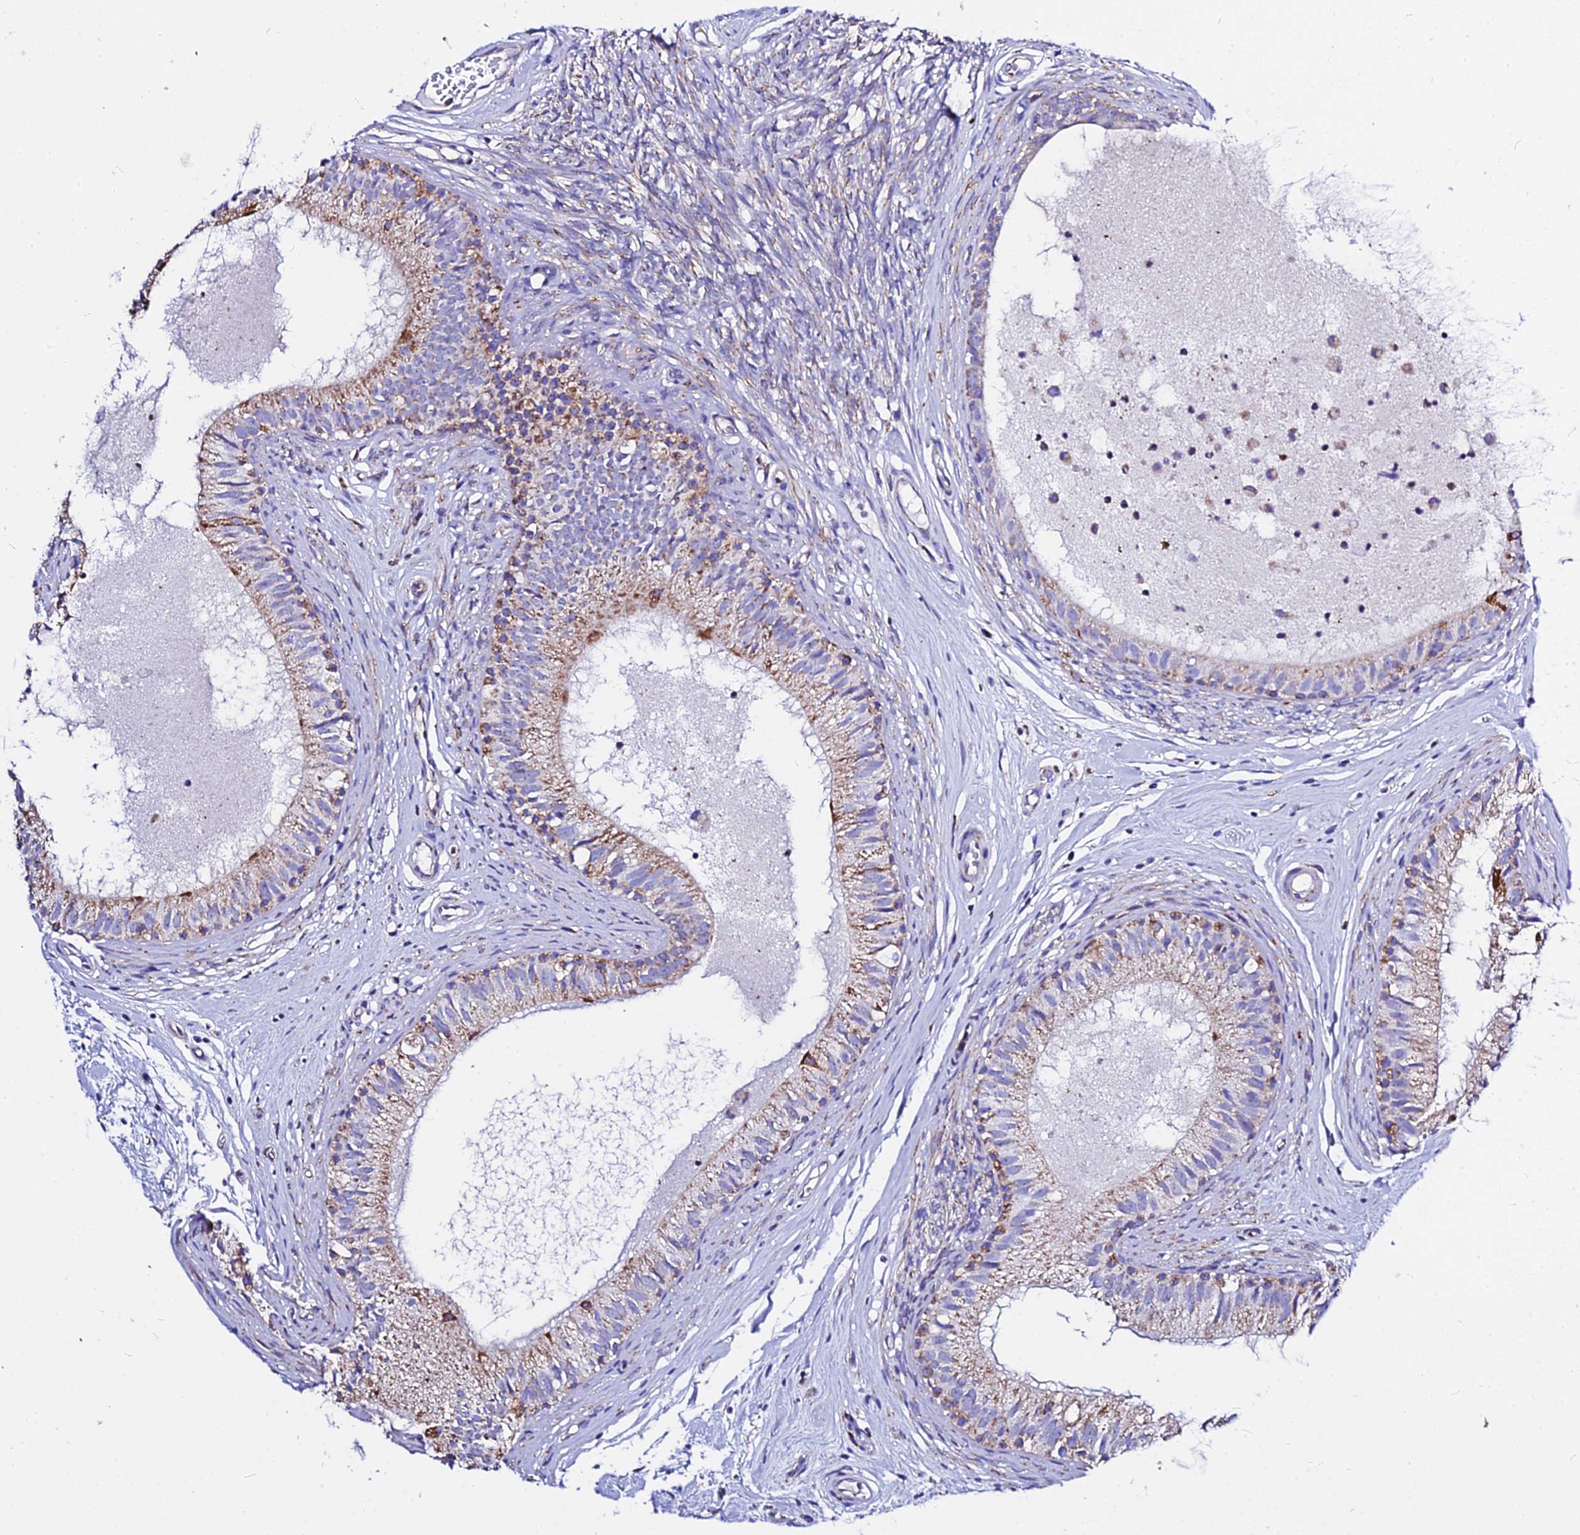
{"staining": {"intensity": "moderate", "quantity": "25%-75%", "location": "cytoplasmic/membranous"}, "tissue": "epididymis", "cell_type": "Glandular cells", "image_type": "normal", "snomed": [{"axis": "morphology", "description": "Normal tissue, NOS"}, {"axis": "topography", "description": "Epididymis"}], "caption": "Immunohistochemical staining of benign human epididymis reveals 25%-75% levels of moderate cytoplasmic/membranous protein expression in about 25%-75% of glandular cells. The staining was performed using DAB, with brown indicating positive protein expression. Nuclei are stained blue with hematoxylin.", "gene": "ZNF573", "patient": {"sex": "male", "age": 74}}